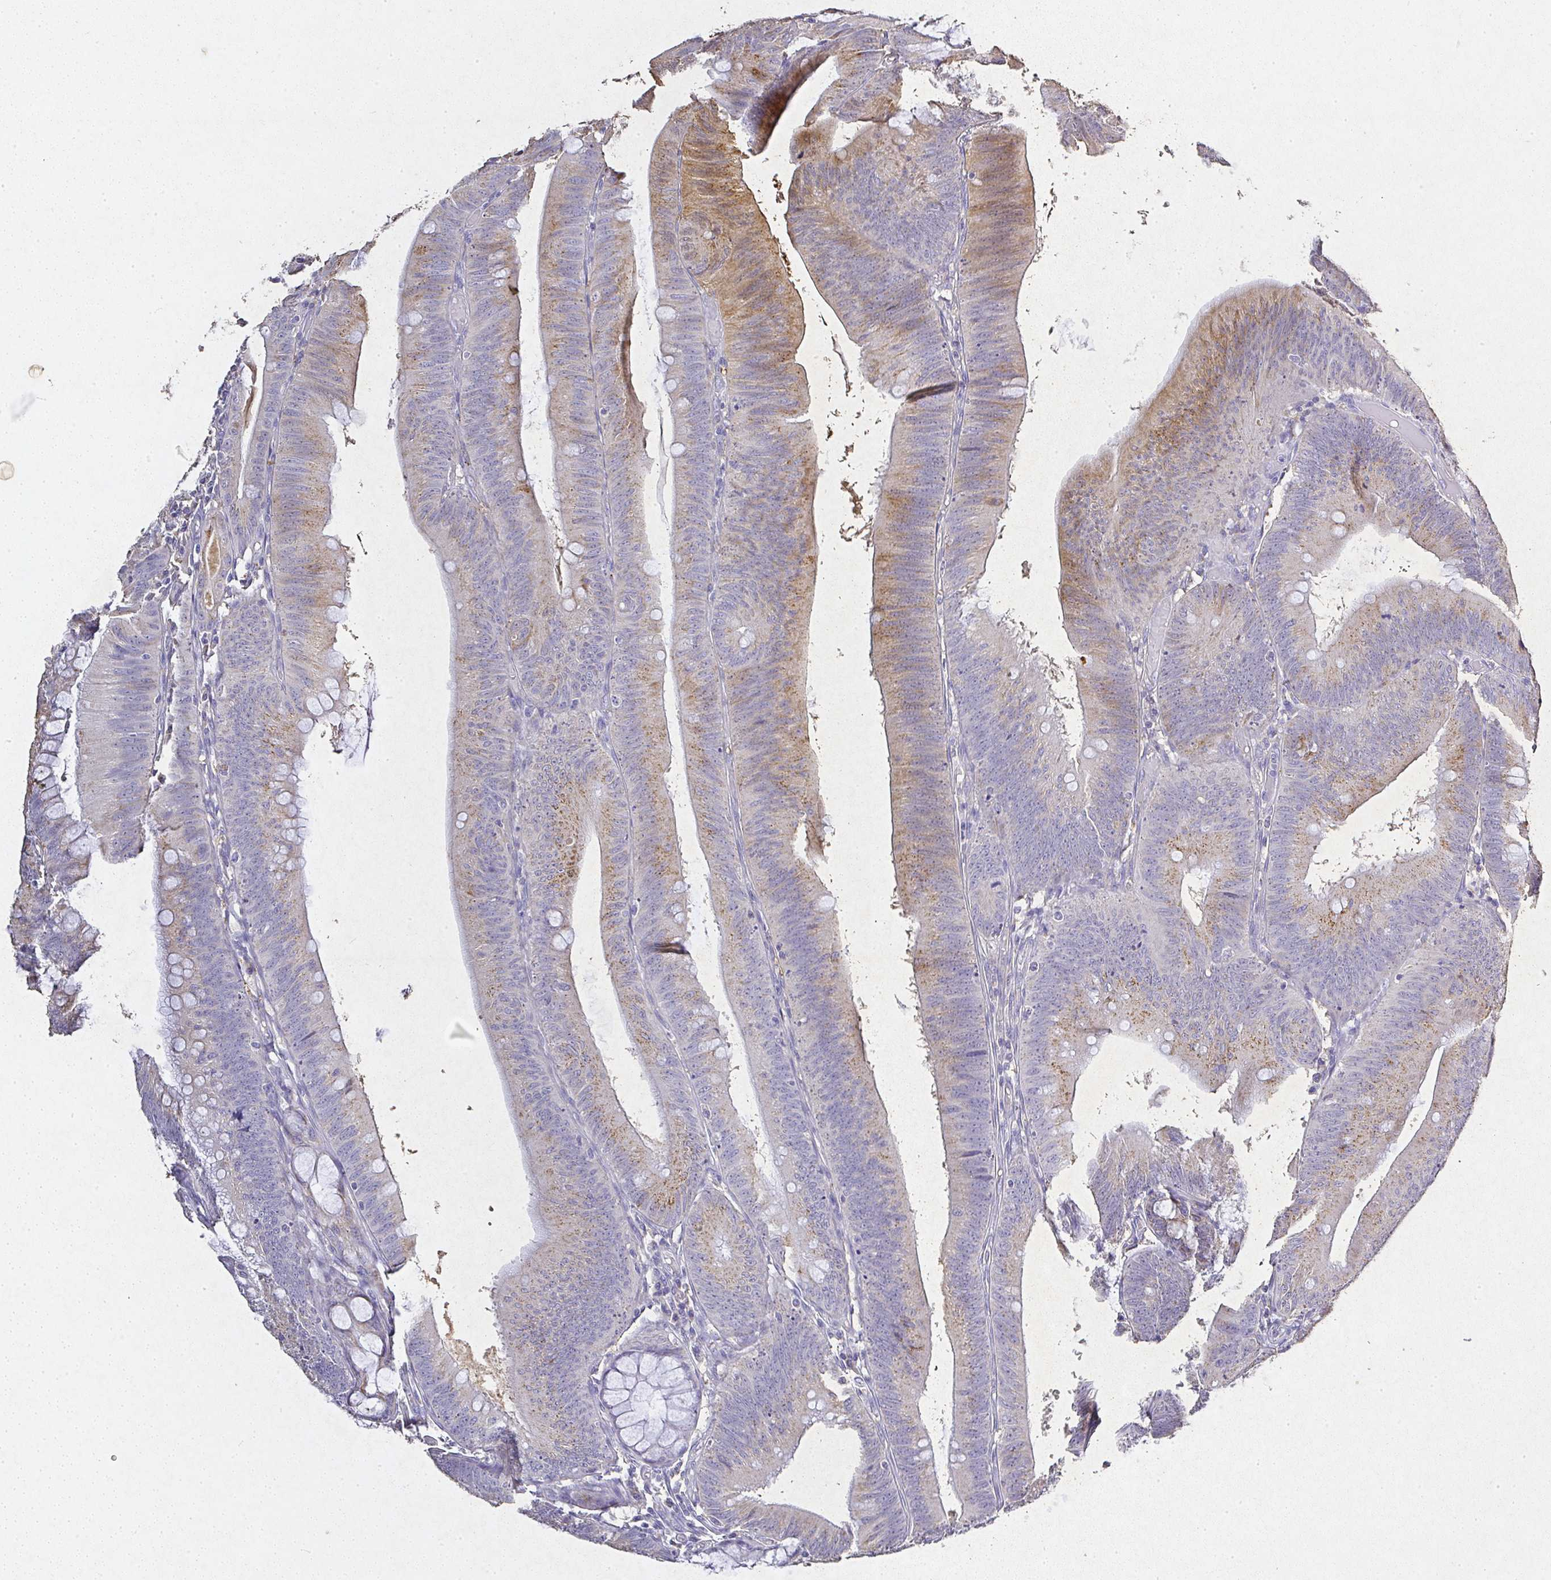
{"staining": {"intensity": "moderate", "quantity": "25%-75%", "location": "cytoplasmic/membranous"}, "tissue": "colorectal cancer", "cell_type": "Tumor cells", "image_type": "cancer", "snomed": [{"axis": "morphology", "description": "Adenocarcinoma, NOS"}, {"axis": "topography", "description": "Colon"}], "caption": "IHC of colorectal cancer (adenocarcinoma) displays medium levels of moderate cytoplasmic/membranous positivity in about 25%-75% of tumor cells. The protein is shown in brown color, while the nuclei are stained blue.", "gene": "RPS2", "patient": {"sex": "male", "age": 84}}